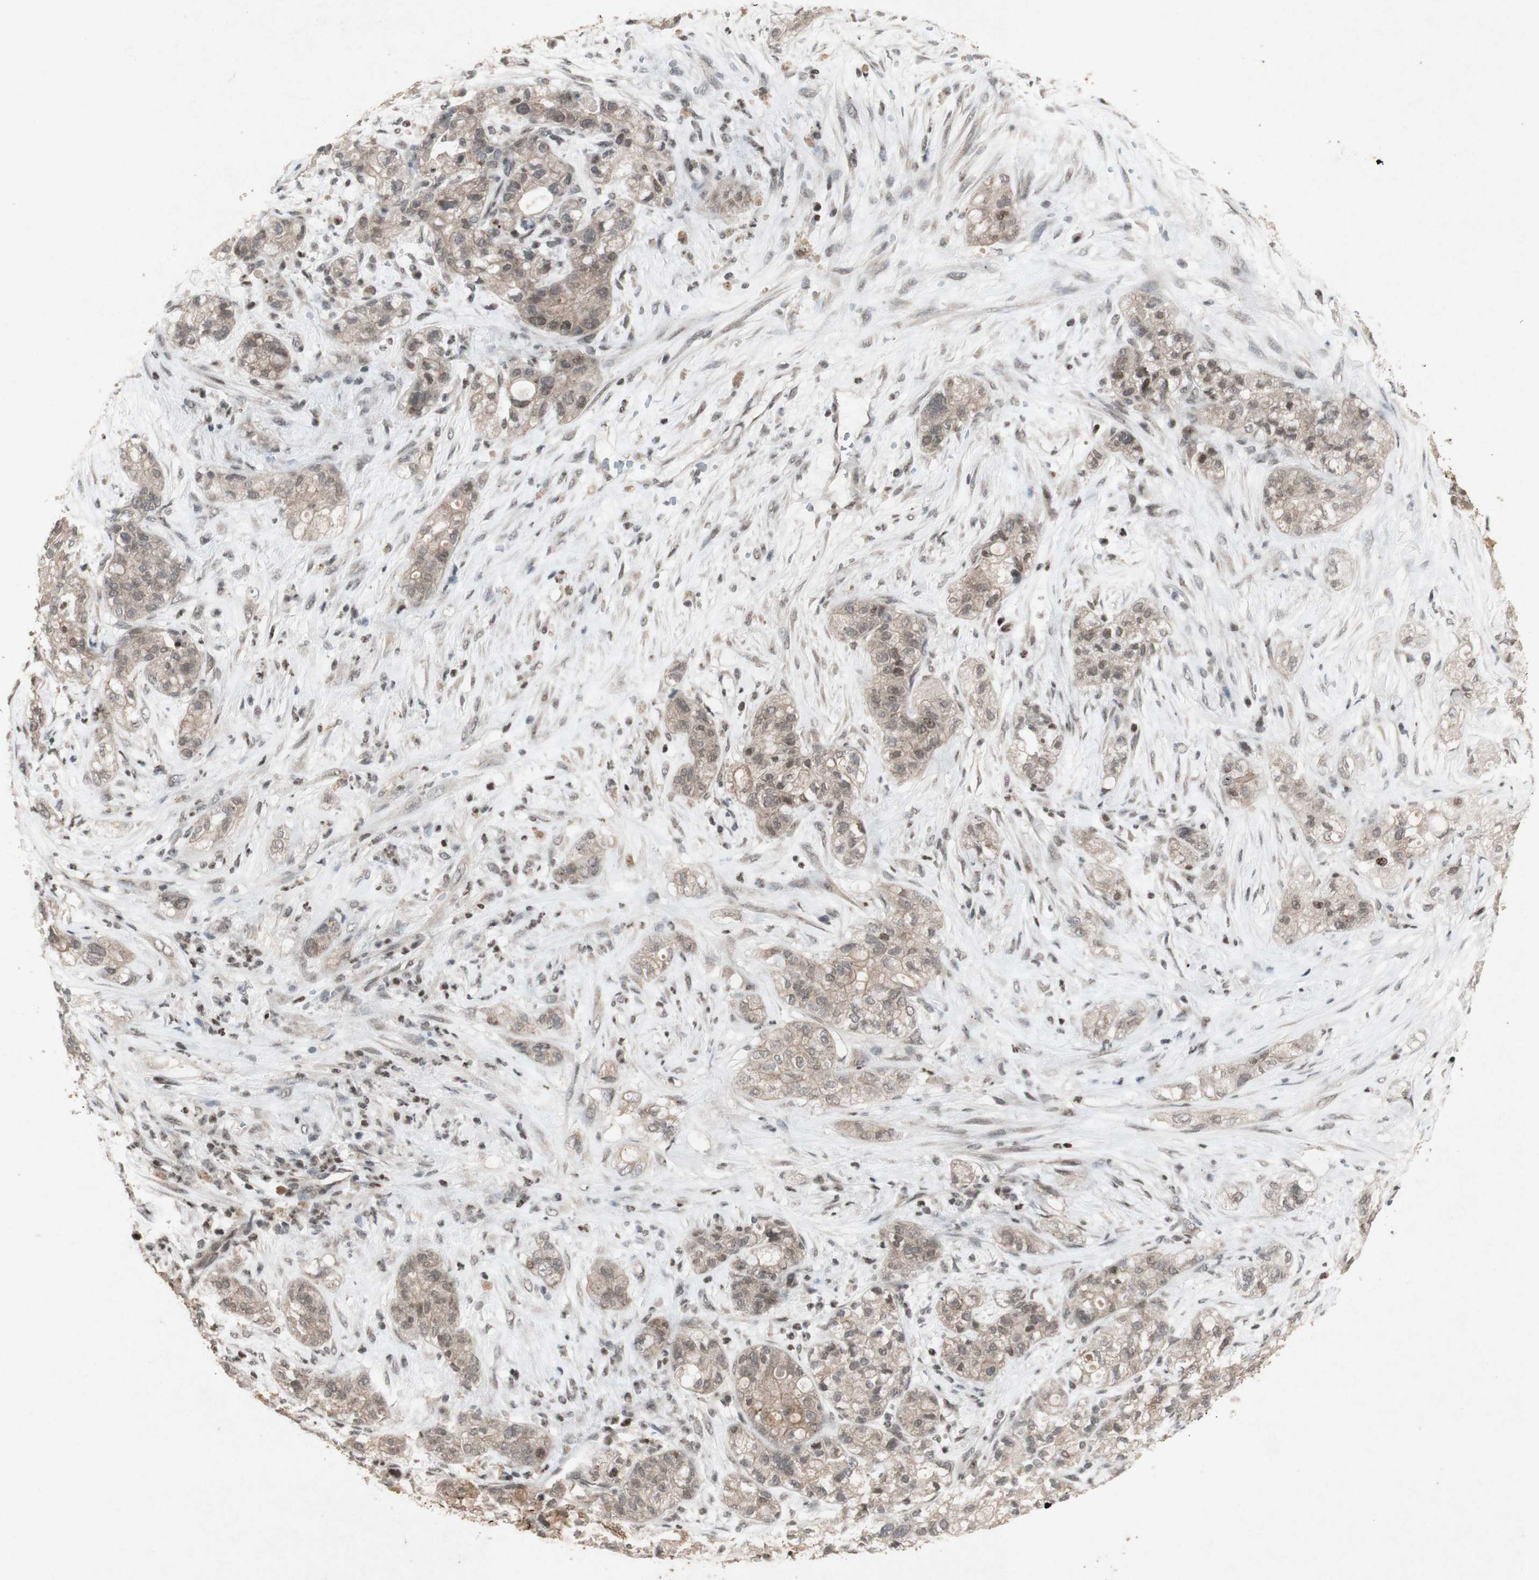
{"staining": {"intensity": "weak", "quantity": ">75%", "location": "cytoplasmic/membranous"}, "tissue": "pancreatic cancer", "cell_type": "Tumor cells", "image_type": "cancer", "snomed": [{"axis": "morphology", "description": "Adenocarcinoma, NOS"}, {"axis": "topography", "description": "Pancreas"}], "caption": "Immunohistochemical staining of pancreatic adenocarcinoma demonstrates weak cytoplasmic/membranous protein staining in about >75% of tumor cells.", "gene": "PLXNA1", "patient": {"sex": "female", "age": 78}}